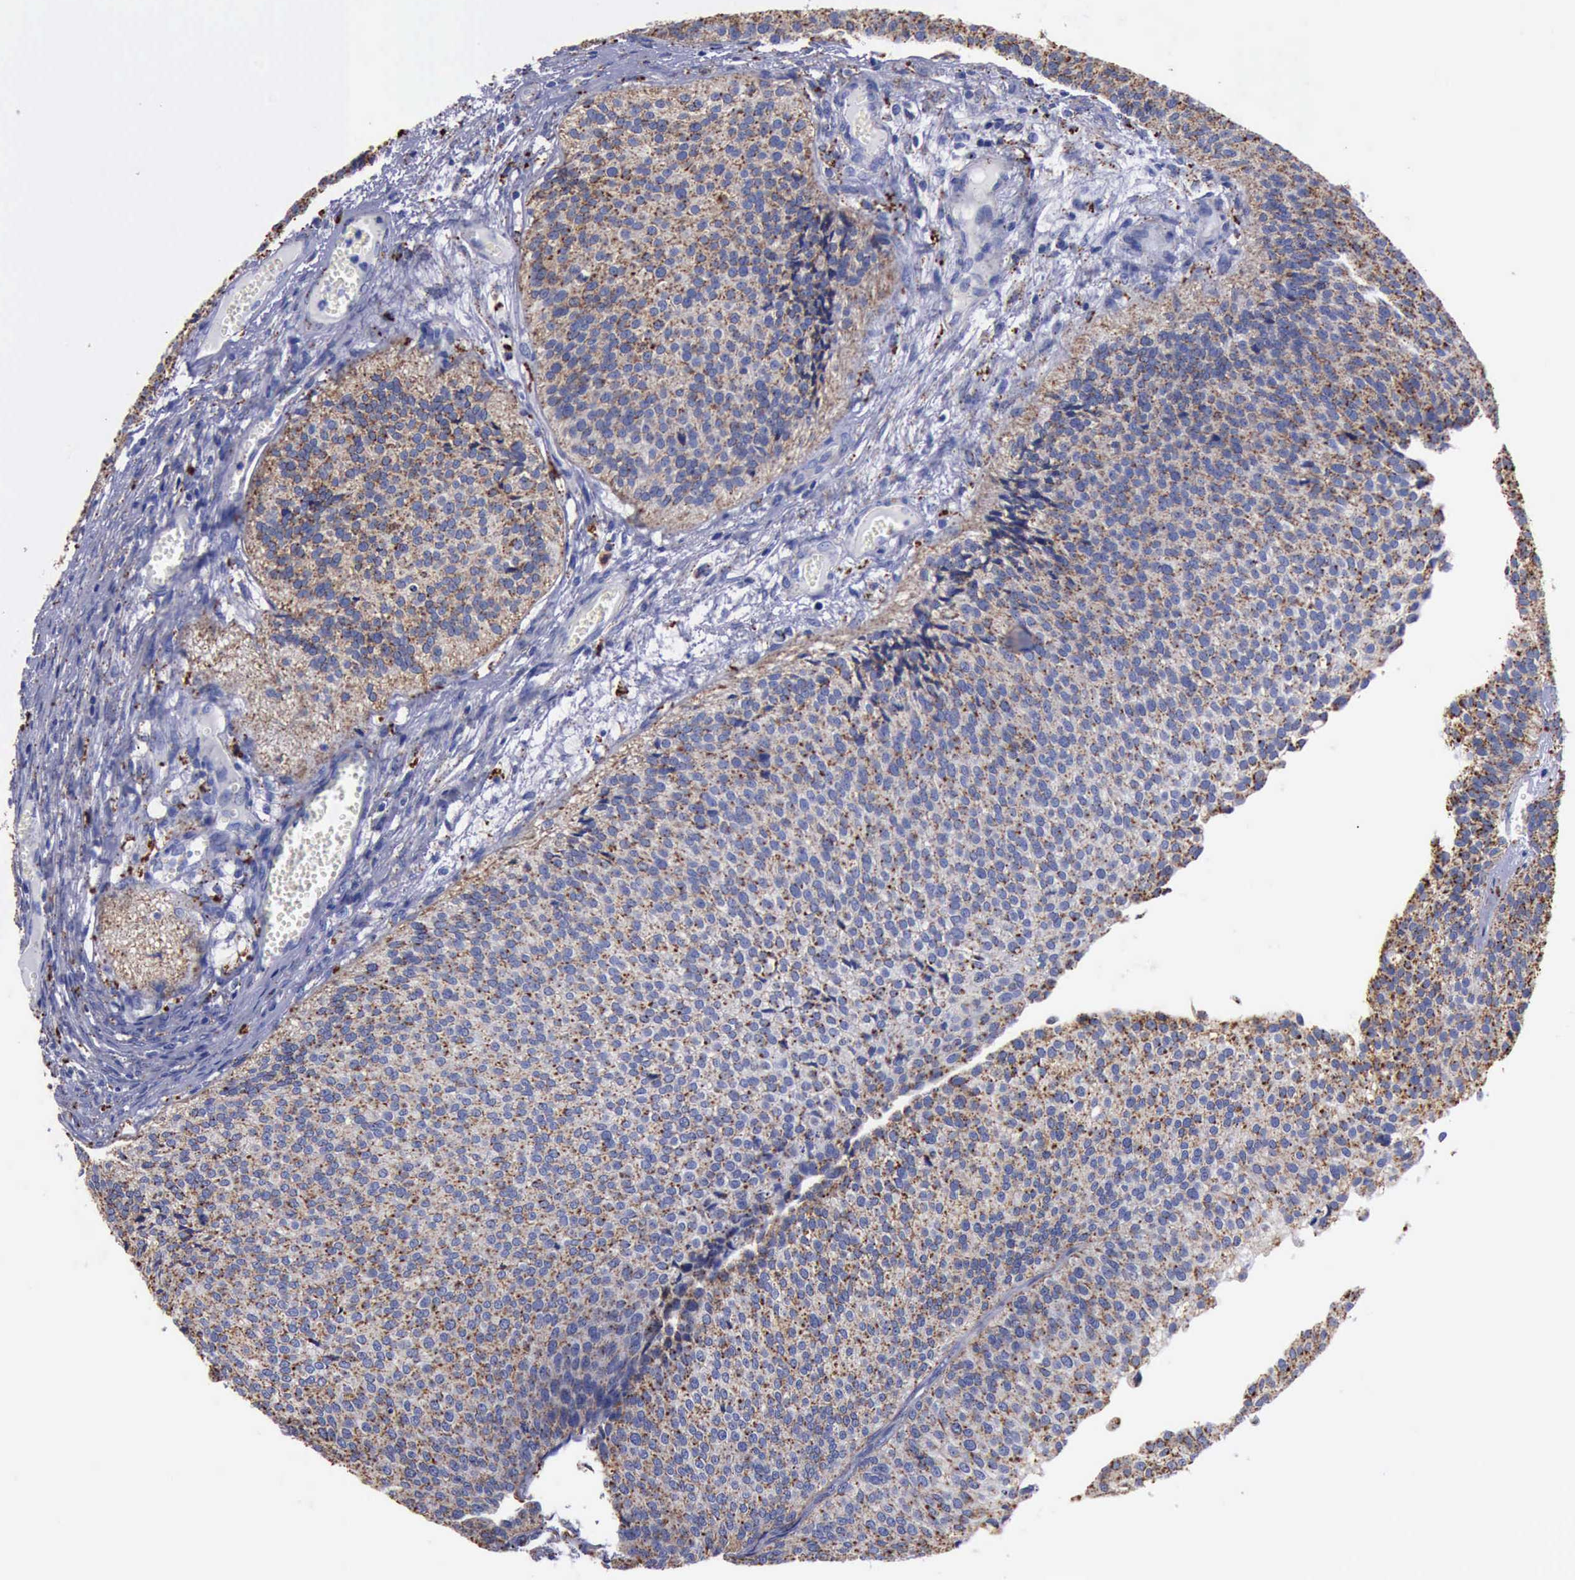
{"staining": {"intensity": "moderate", "quantity": ">75%", "location": "cytoplasmic/membranous"}, "tissue": "urothelial cancer", "cell_type": "Tumor cells", "image_type": "cancer", "snomed": [{"axis": "morphology", "description": "Urothelial carcinoma, Low grade"}, {"axis": "topography", "description": "Urinary bladder"}], "caption": "Brown immunohistochemical staining in human urothelial carcinoma (low-grade) reveals moderate cytoplasmic/membranous positivity in about >75% of tumor cells.", "gene": "CTSD", "patient": {"sex": "male", "age": 84}}